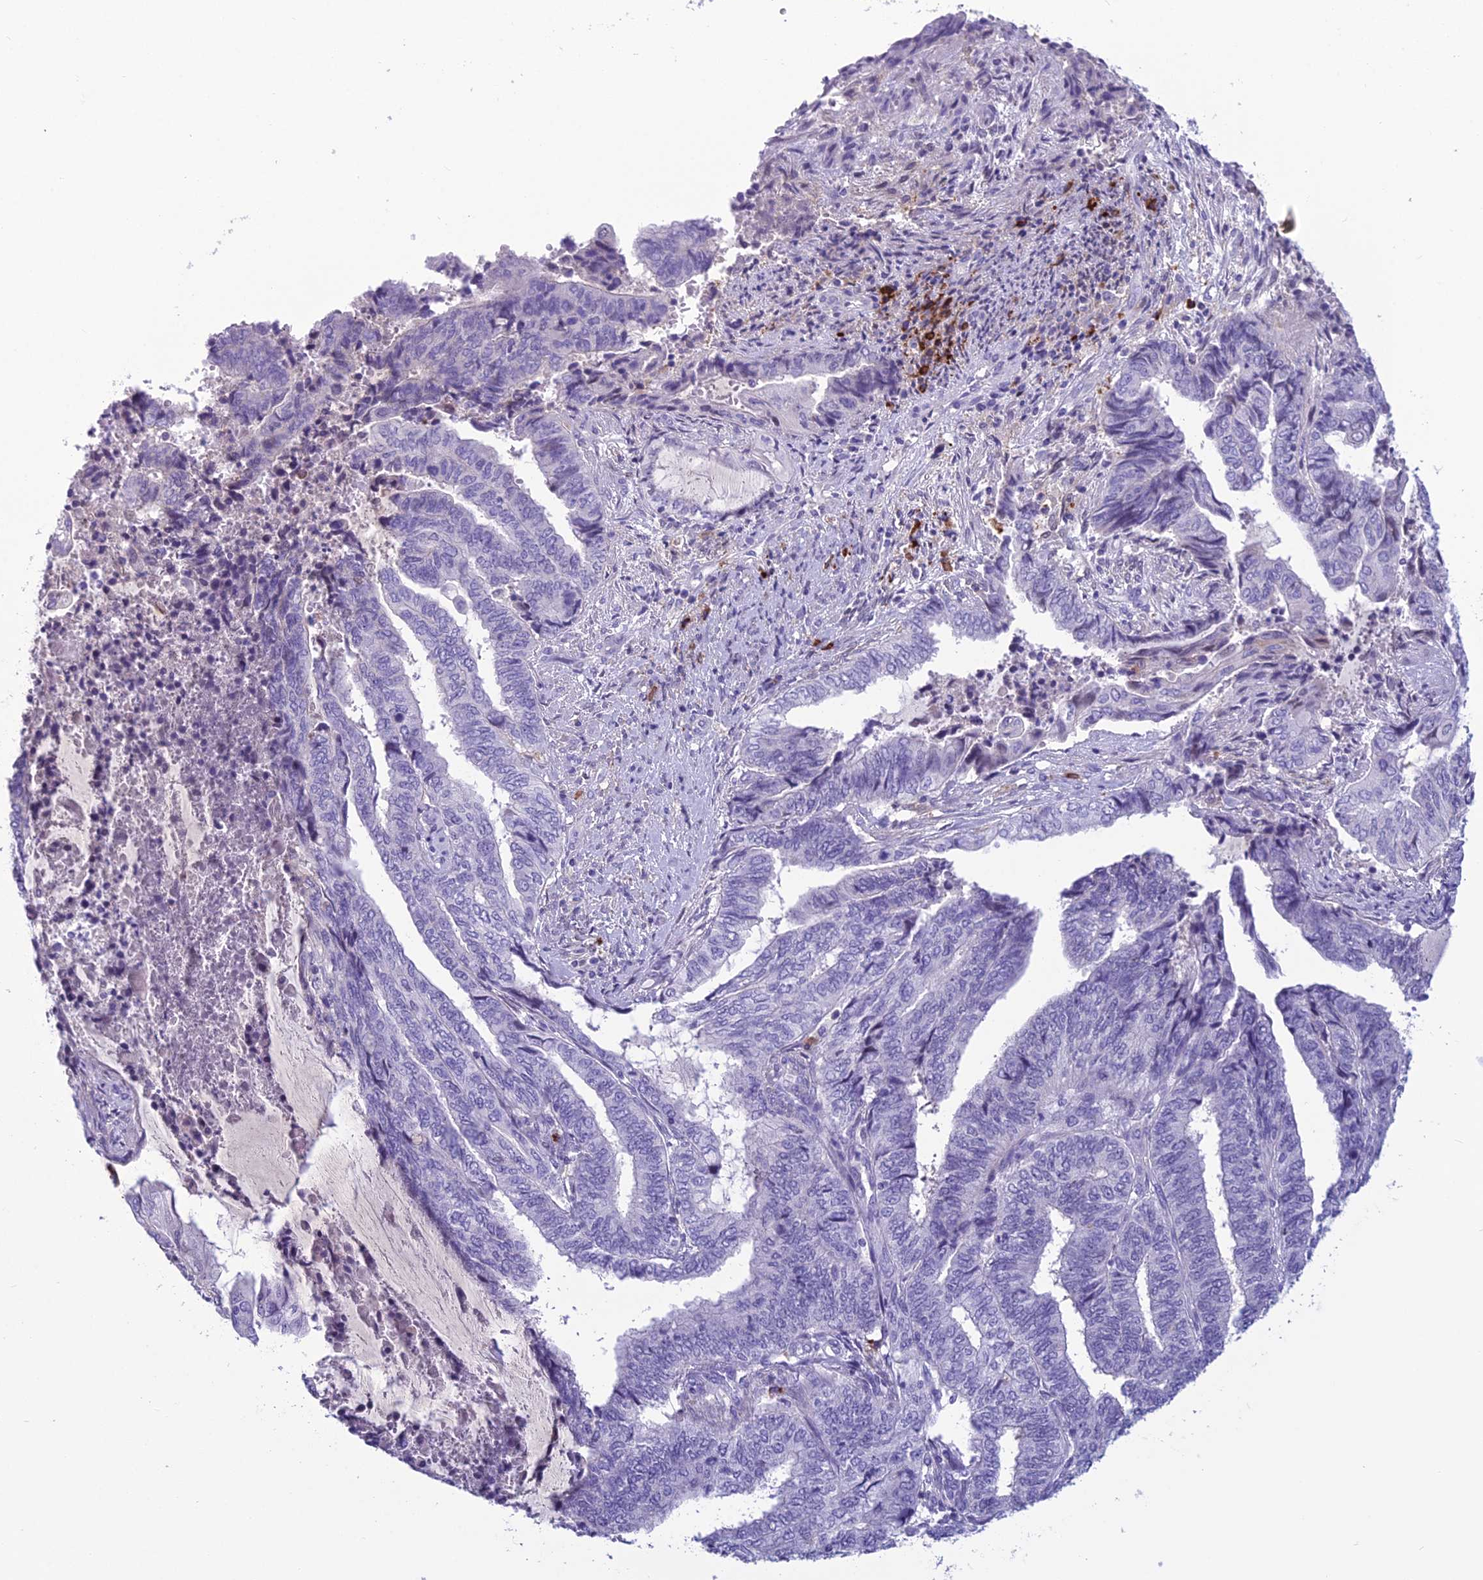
{"staining": {"intensity": "negative", "quantity": "none", "location": "none"}, "tissue": "endometrial cancer", "cell_type": "Tumor cells", "image_type": "cancer", "snomed": [{"axis": "morphology", "description": "Adenocarcinoma, NOS"}, {"axis": "topography", "description": "Uterus"}, {"axis": "topography", "description": "Endometrium"}], "caption": "There is no significant expression in tumor cells of adenocarcinoma (endometrial).", "gene": "CRB2", "patient": {"sex": "female", "age": 70}}